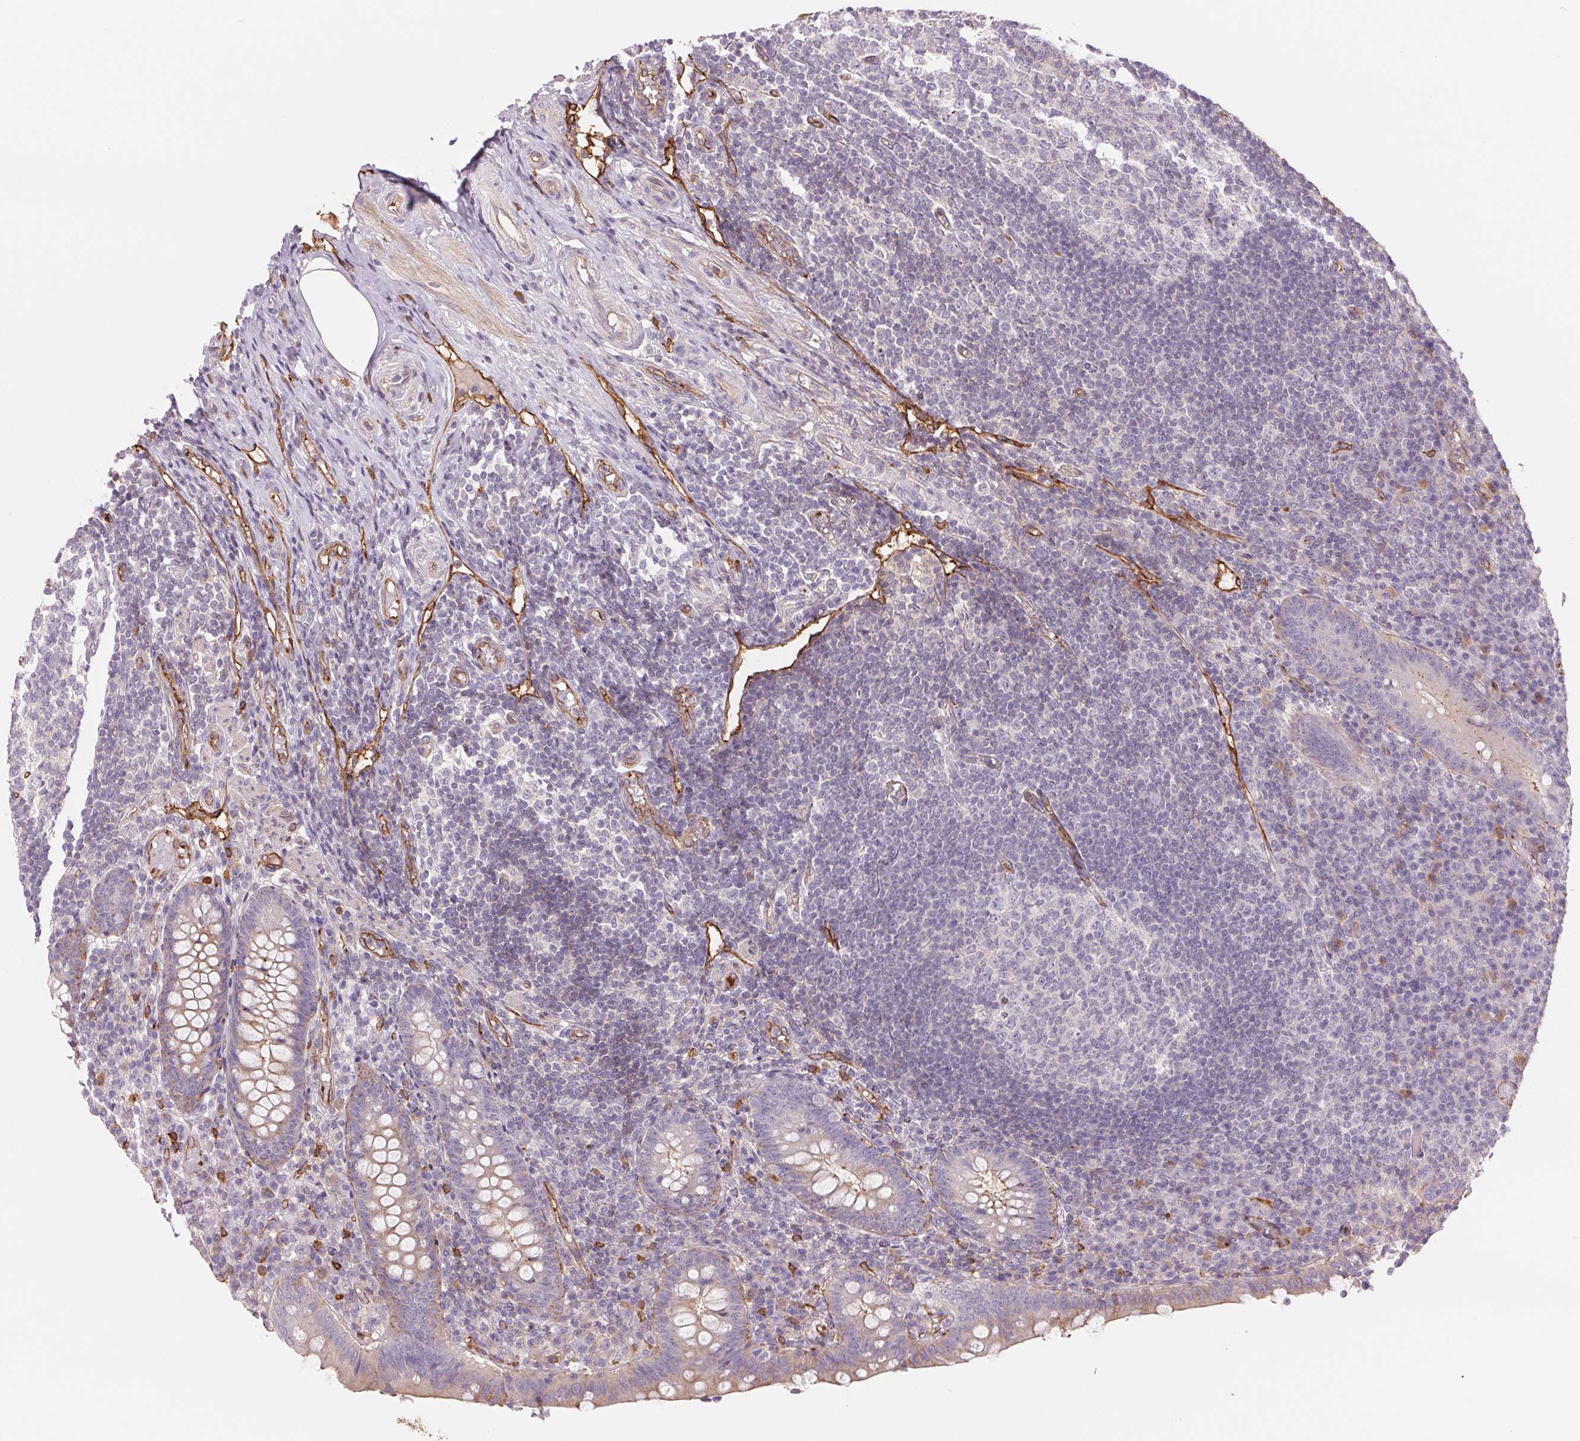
{"staining": {"intensity": "weak", "quantity": "25%-75%", "location": "cytoplasmic/membranous"}, "tissue": "appendix", "cell_type": "Glandular cells", "image_type": "normal", "snomed": [{"axis": "morphology", "description": "Normal tissue, NOS"}, {"axis": "topography", "description": "Appendix"}], "caption": "This micrograph demonstrates unremarkable appendix stained with immunohistochemistry (IHC) to label a protein in brown. The cytoplasmic/membranous of glandular cells show weak positivity for the protein. Nuclei are counter-stained blue.", "gene": "ANKRD13B", "patient": {"sex": "male", "age": 18}}